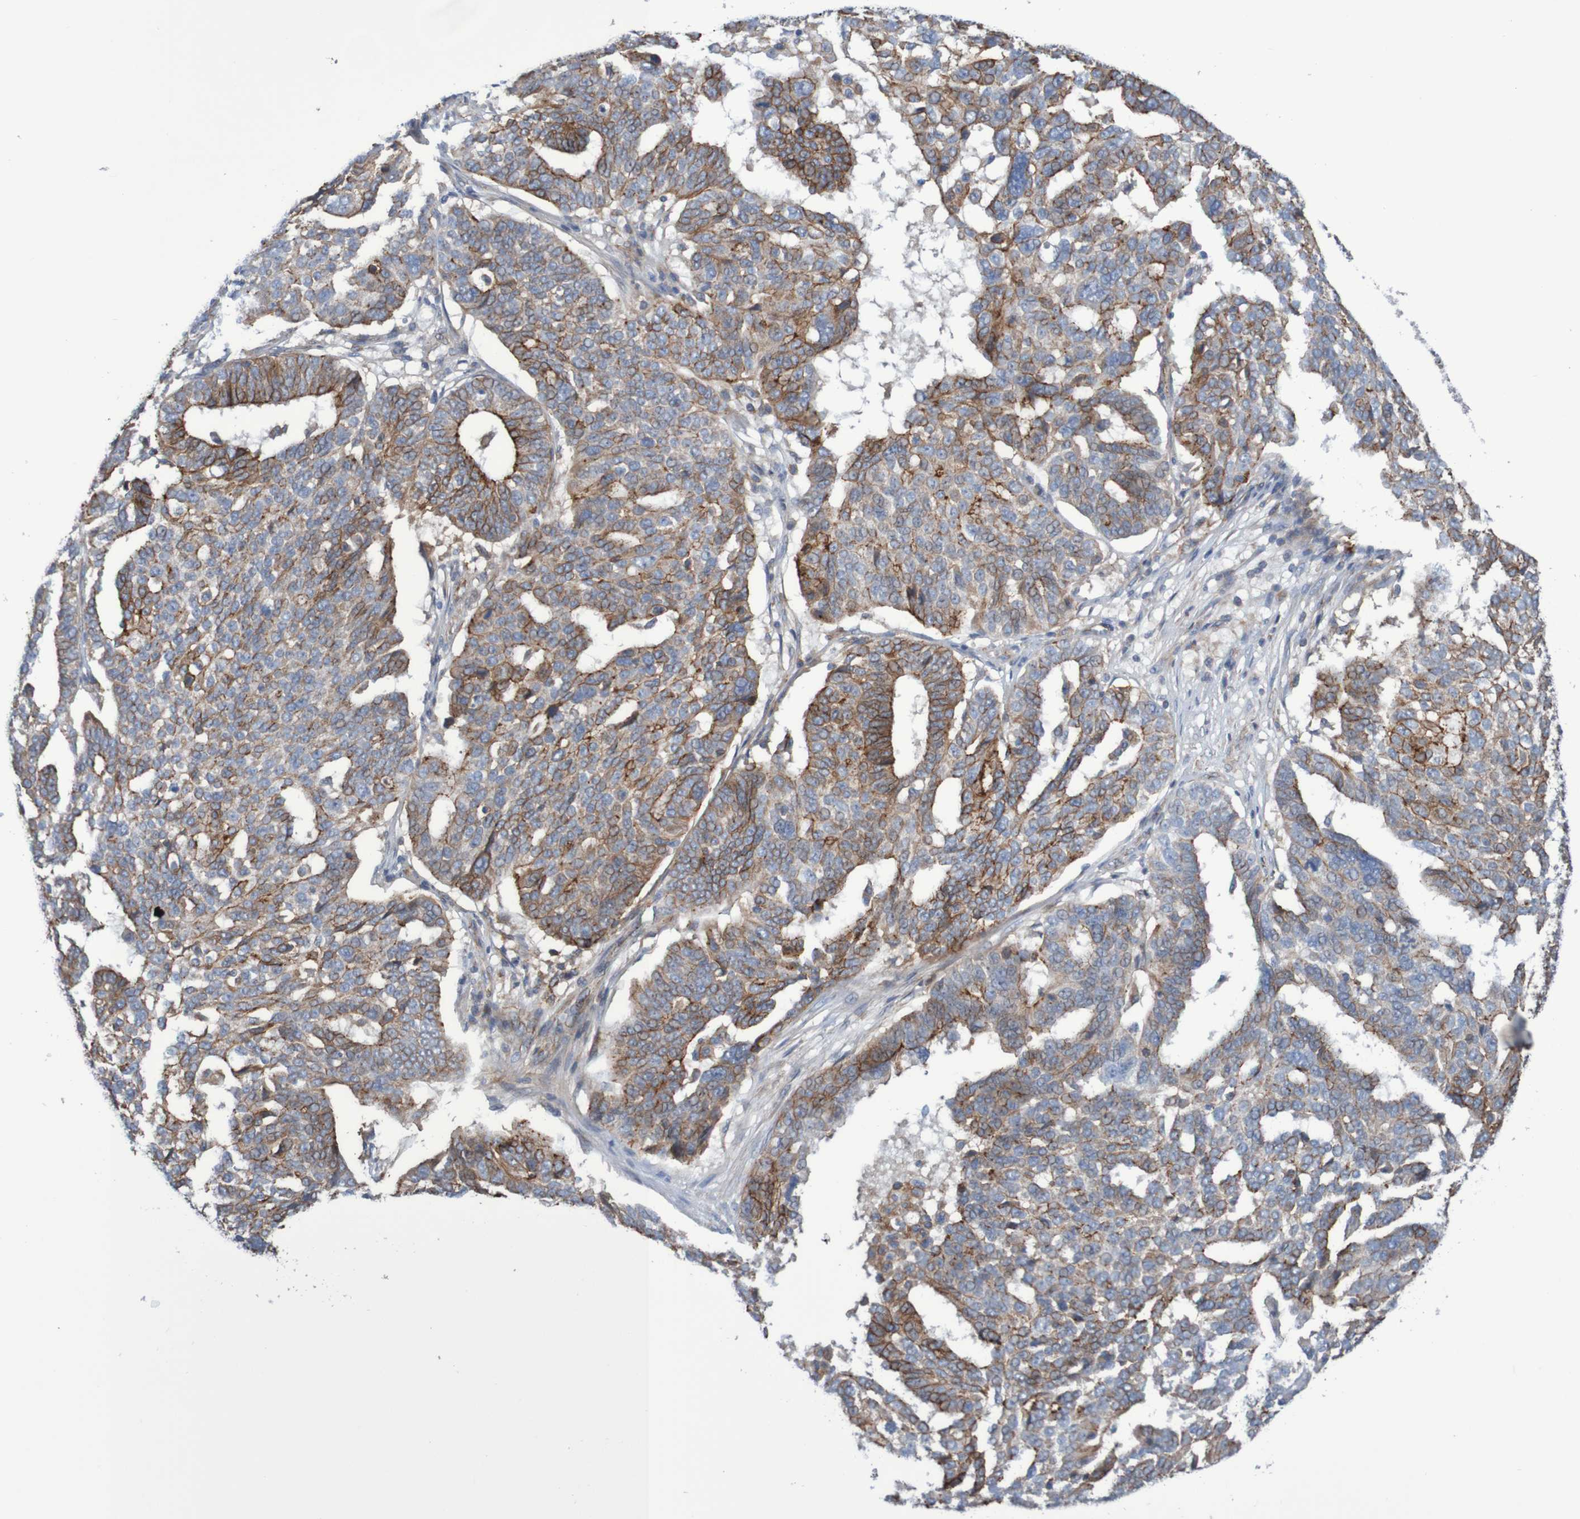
{"staining": {"intensity": "moderate", "quantity": ">75%", "location": "cytoplasmic/membranous"}, "tissue": "ovarian cancer", "cell_type": "Tumor cells", "image_type": "cancer", "snomed": [{"axis": "morphology", "description": "Cystadenocarcinoma, serous, NOS"}, {"axis": "topography", "description": "Ovary"}], "caption": "This is a photomicrograph of IHC staining of ovarian cancer (serous cystadenocarcinoma), which shows moderate positivity in the cytoplasmic/membranous of tumor cells.", "gene": "NECTIN2", "patient": {"sex": "female", "age": 59}}